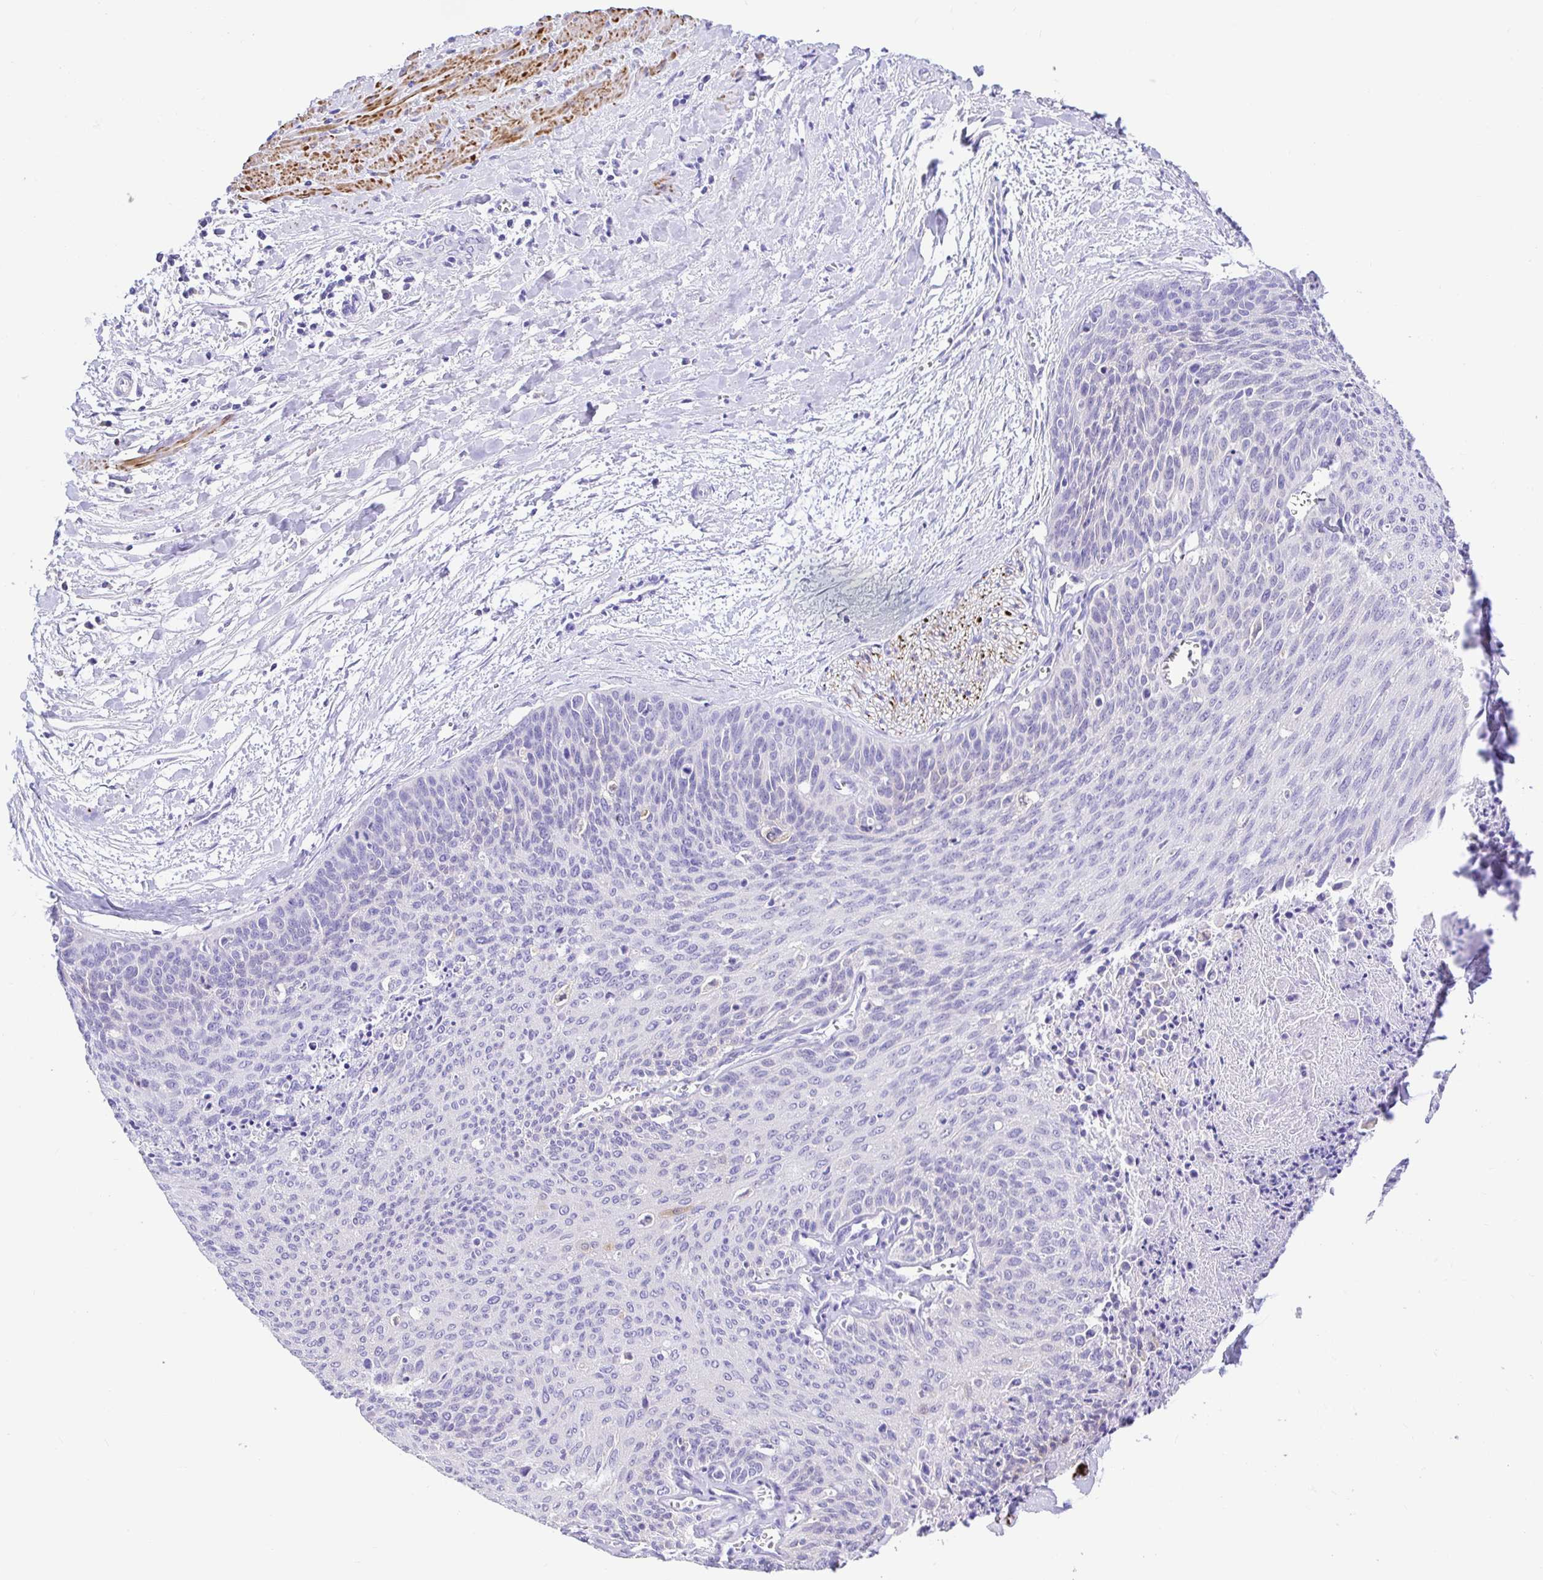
{"staining": {"intensity": "negative", "quantity": "none", "location": "none"}, "tissue": "cervical cancer", "cell_type": "Tumor cells", "image_type": "cancer", "snomed": [{"axis": "morphology", "description": "Squamous cell carcinoma, NOS"}, {"axis": "topography", "description": "Cervix"}], "caption": "Immunohistochemistry image of cervical cancer (squamous cell carcinoma) stained for a protein (brown), which demonstrates no positivity in tumor cells. The staining was performed using DAB (3,3'-diaminobenzidine) to visualize the protein expression in brown, while the nuclei were stained in blue with hematoxylin (Magnification: 20x).", "gene": "BACE2", "patient": {"sex": "female", "age": 55}}